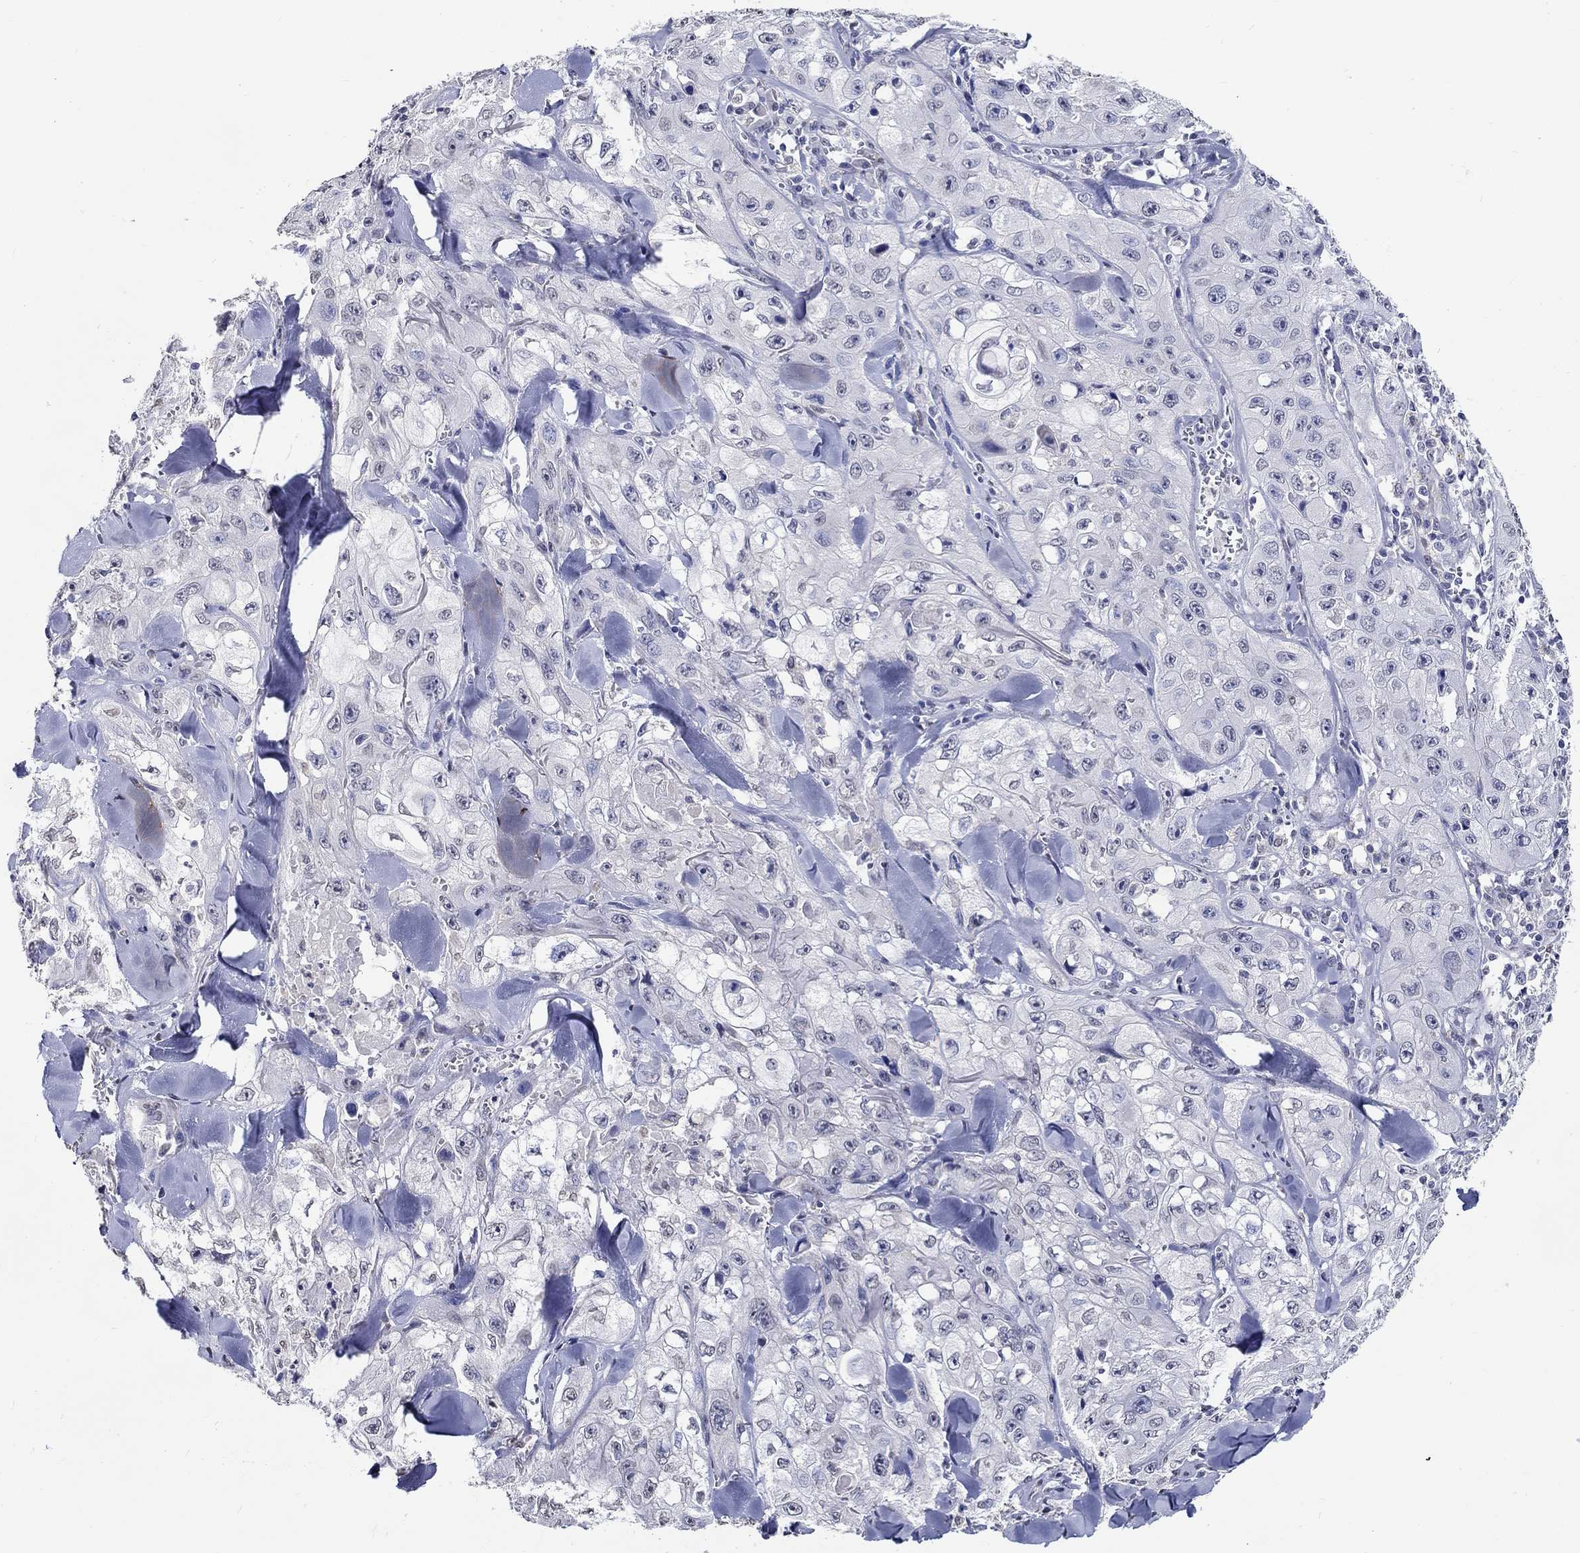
{"staining": {"intensity": "negative", "quantity": "none", "location": "none"}, "tissue": "skin cancer", "cell_type": "Tumor cells", "image_type": "cancer", "snomed": [{"axis": "morphology", "description": "Squamous cell carcinoma, NOS"}, {"axis": "topography", "description": "Skin"}, {"axis": "topography", "description": "Subcutis"}], "caption": "DAB immunohistochemical staining of skin cancer (squamous cell carcinoma) reveals no significant staining in tumor cells.", "gene": "PDE1B", "patient": {"sex": "male", "age": 73}}